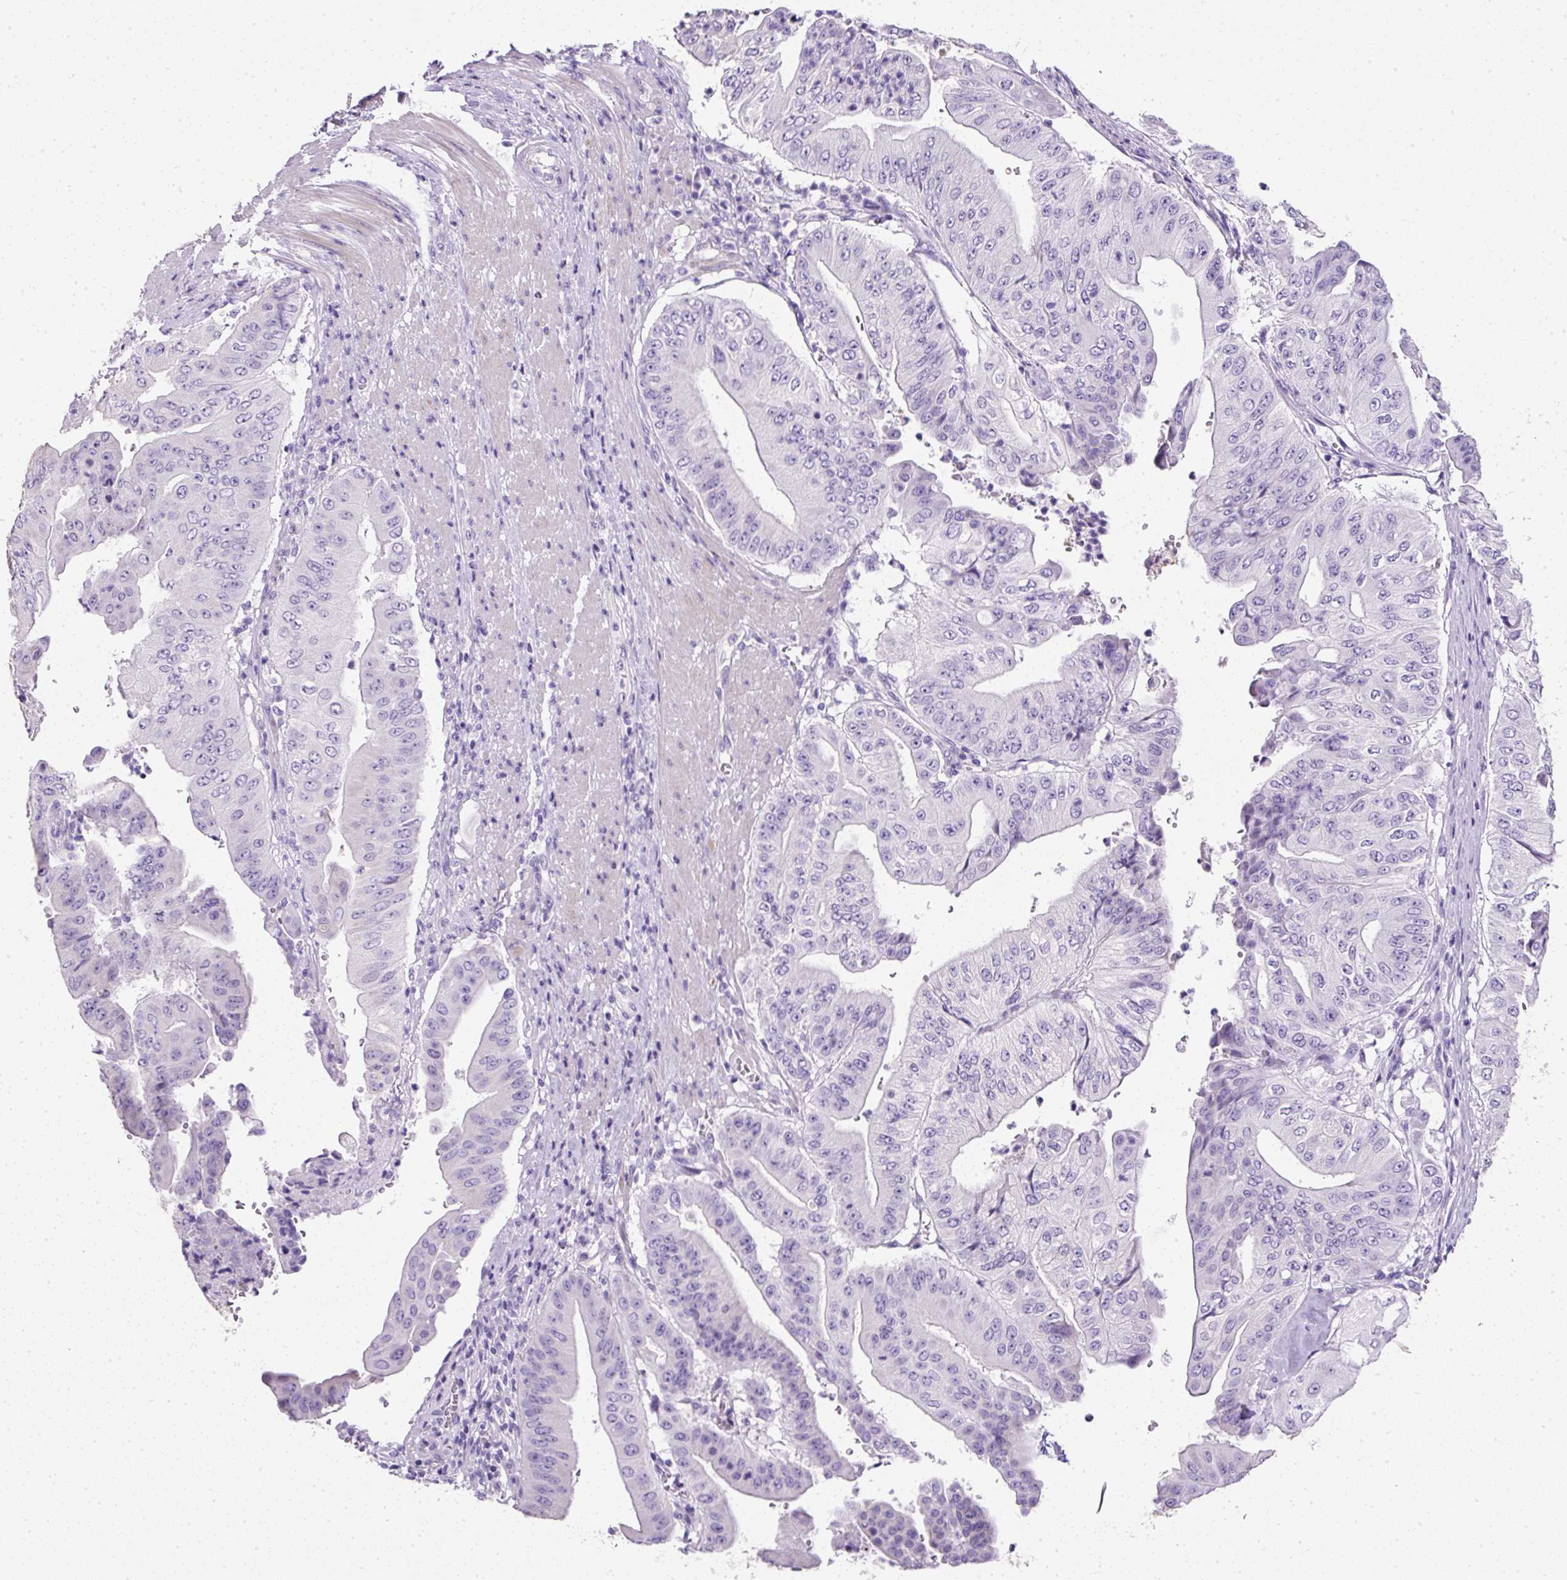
{"staining": {"intensity": "negative", "quantity": "none", "location": "none"}, "tissue": "pancreatic cancer", "cell_type": "Tumor cells", "image_type": "cancer", "snomed": [{"axis": "morphology", "description": "Adenocarcinoma, NOS"}, {"axis": "topography", "description": "Pancreas"}], "caption": "Immunohistochemistry micrograph of neoplastic tissue: pancreatic cancer (adenocarcinoma) stained with DAB exhibits no significant protein positivity in tumor cells. (DAB IHC with hematoxylin counter stain).", "gene": "C2CD4C", "patient": {"sex": "female", "age": 77}}